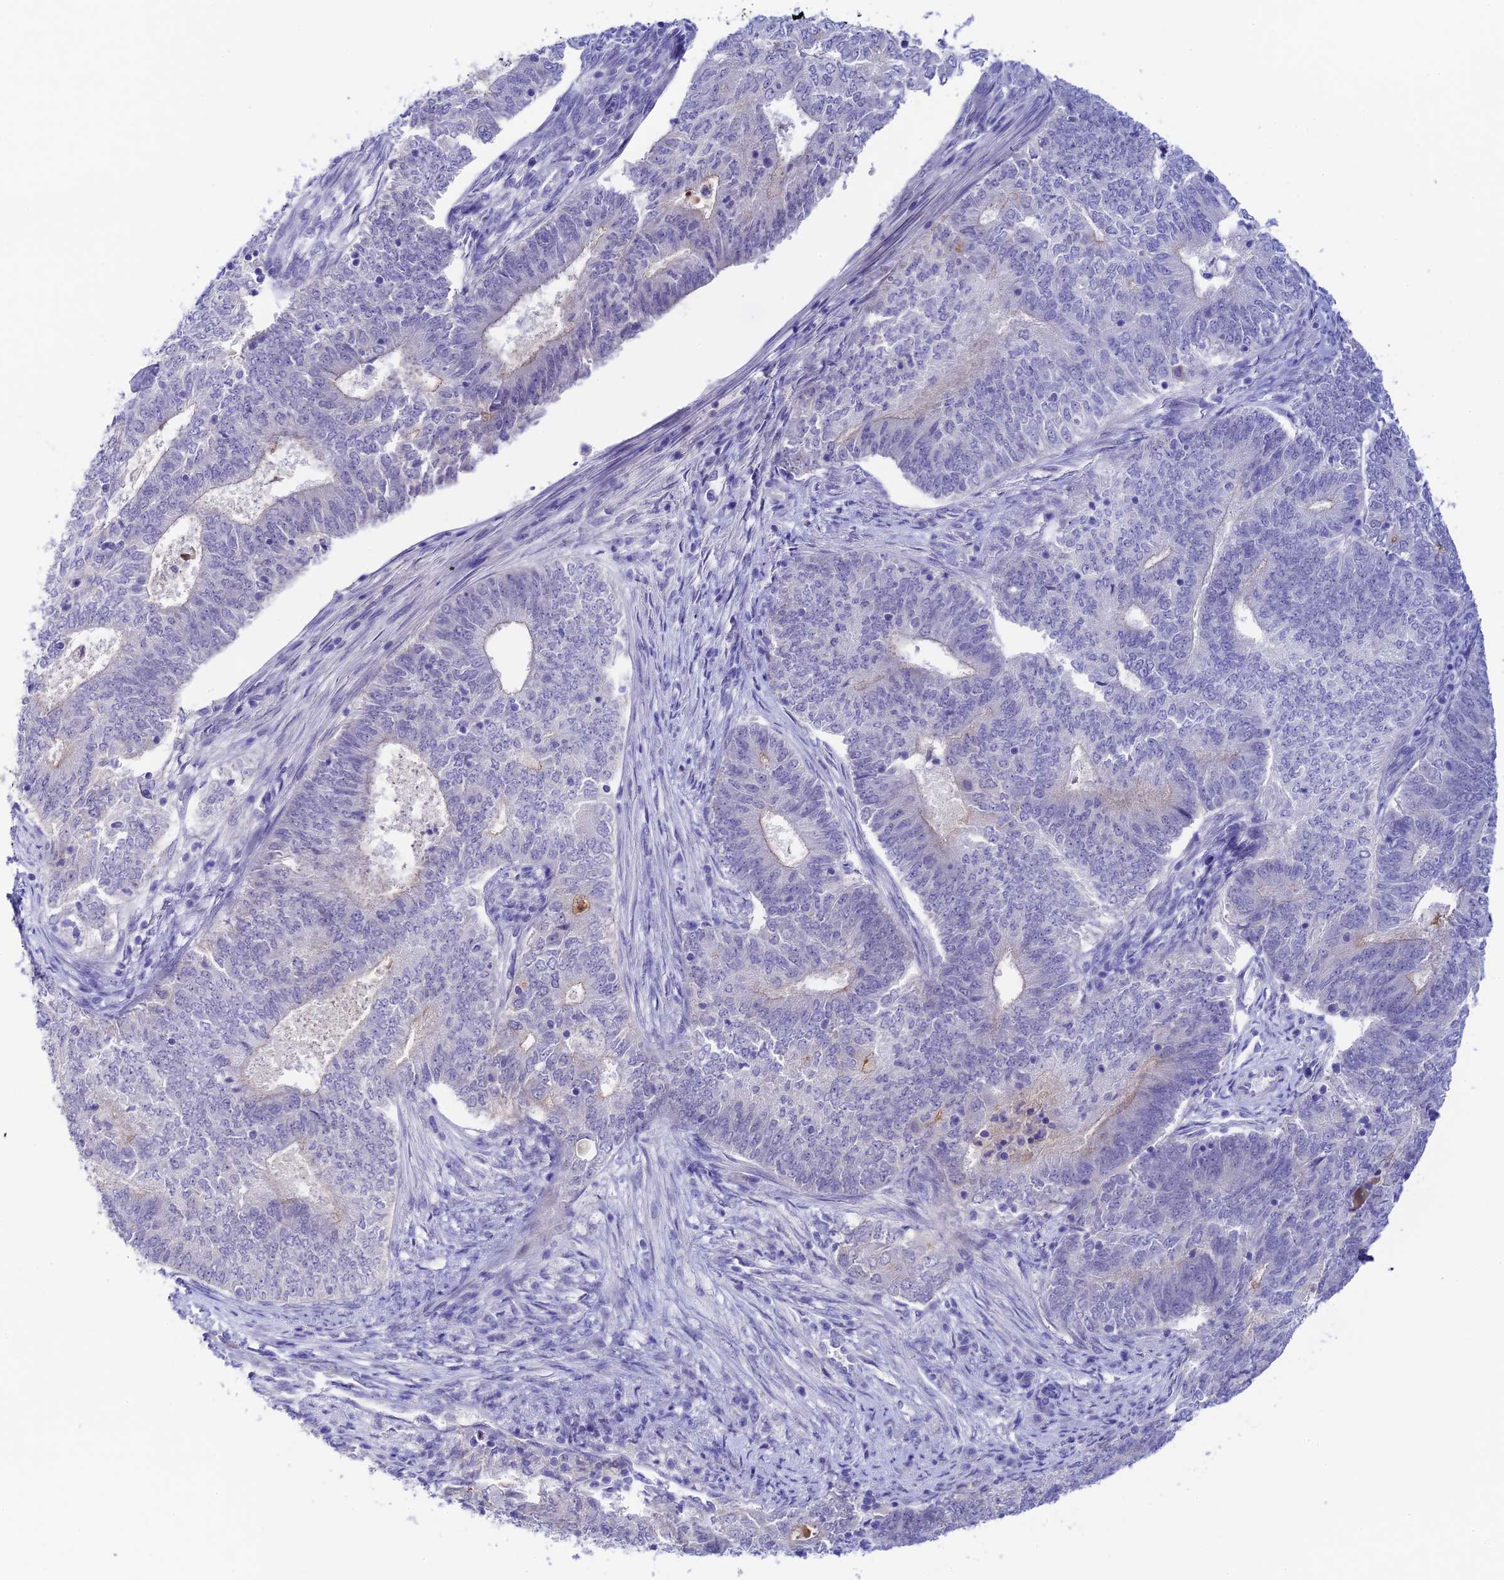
{"staining": {"intensity": "negative", "quantity": "none", "location": "none"}, "tissue": "endometrial cancer", "cell_type": "Tumor cells", "image_type": "cancer", "snomed": [{"axis": "morphology", "description": "Adenocarcinoma, NOS"}, {"axis": "topography", "description": "Endometrium"}], "caption": "Protein analysis of endometrial cancer (adenocarcinoma) reveals no significant staining in tumor cells. (Immunohistochemistry, brightfield microscopy, high magnification).", "gene": "RASGEF1B", "patient": {"sex": "female", "age": 62}}